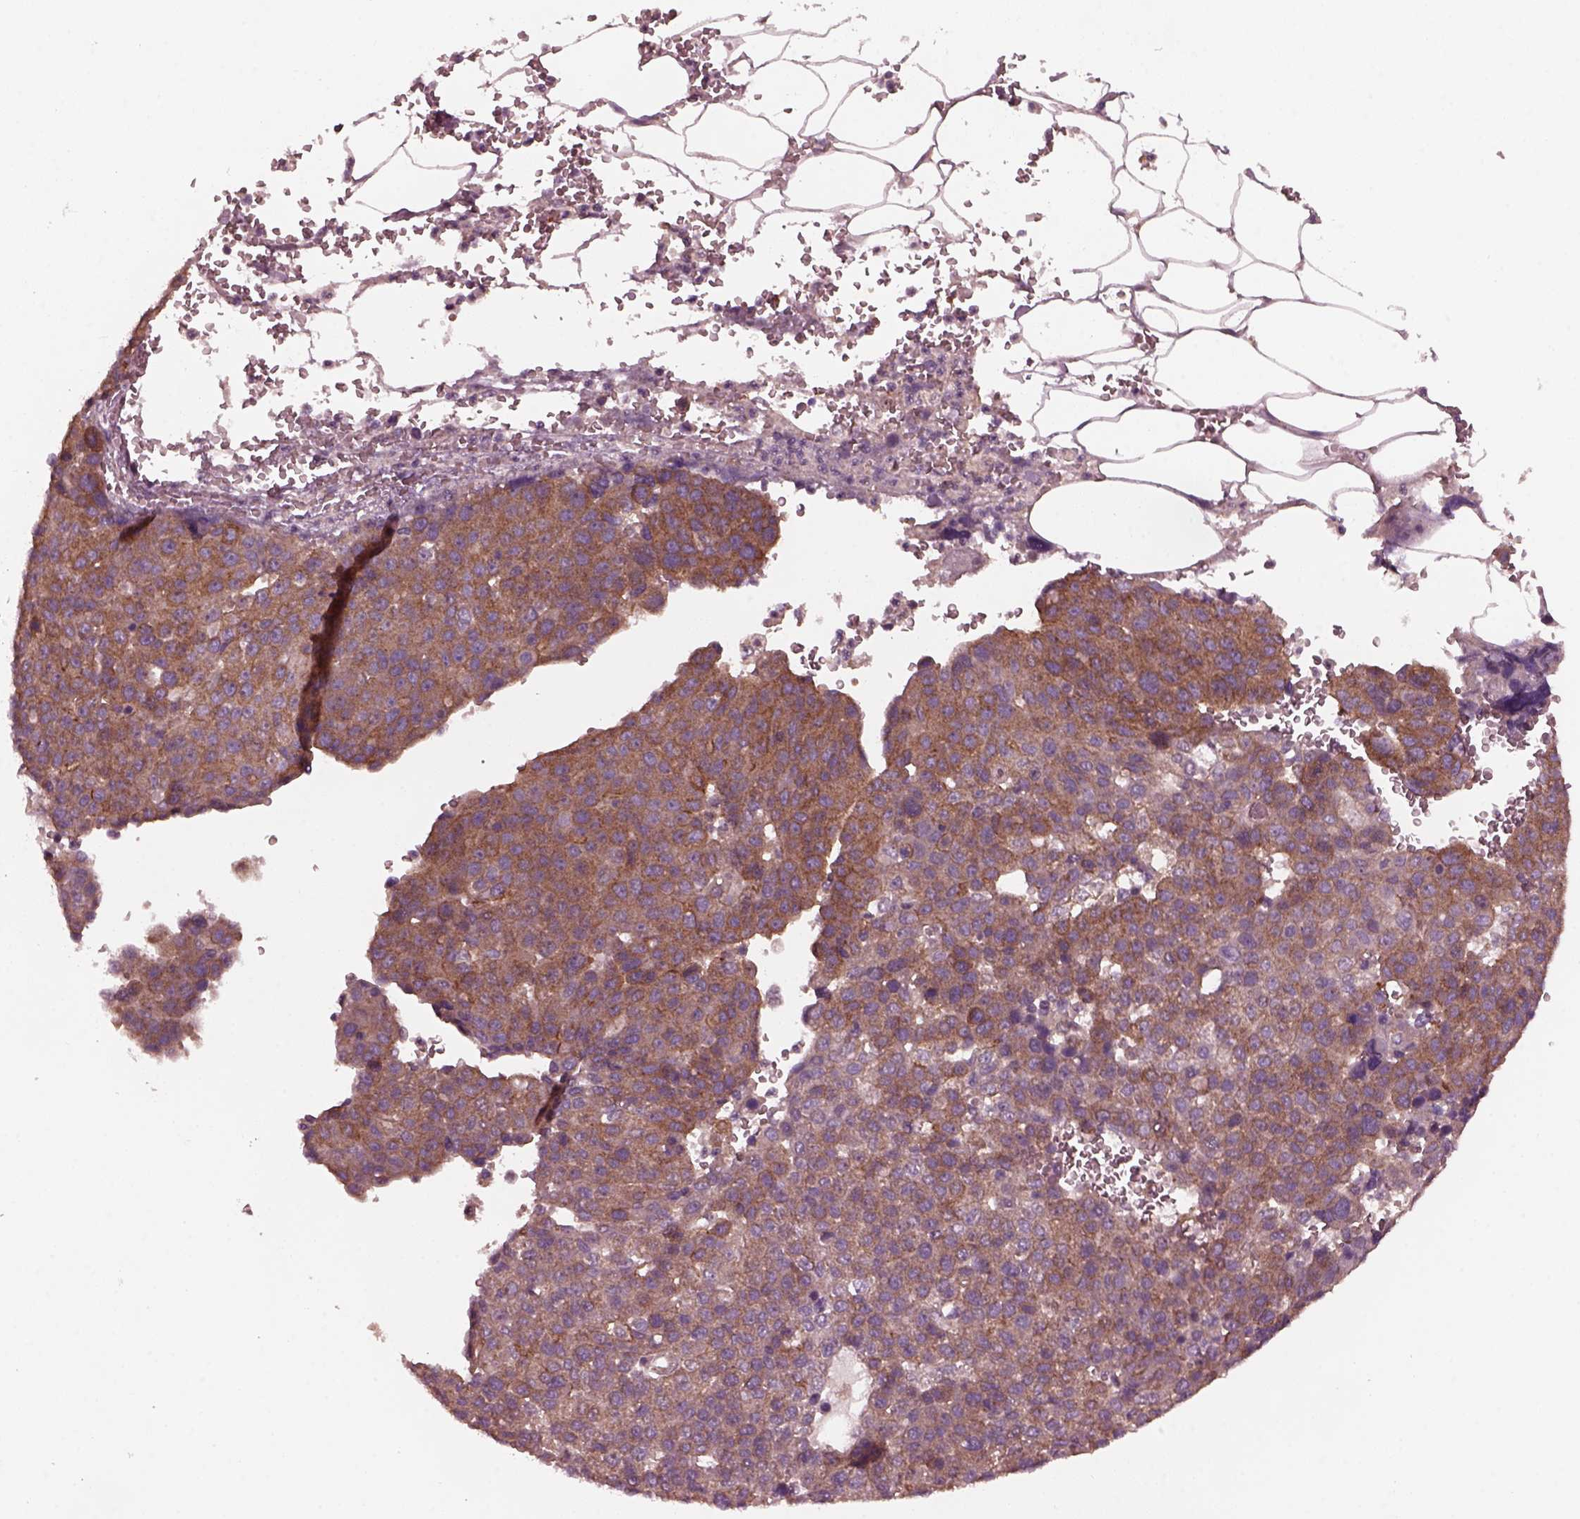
{"staining": {"intensity": "moderate", "quantity": ">75%", "location": "cytoplasmic/membranous"}, "tissue": "pancreatic cancer", "cell_type": "Tumor cells", "image_type": "cancer", "snomed": [{"axis": "morphology", "description": "Adenocarcinoma, NOS"}, {"axis": "topography", "description": "Pancreas"}], "caption": "Approximately >75% of tumor cells in human adenocarcinoma (pancreatic) demonstrate moderate cytoplasmic/membranous protein staining as visualized by brown immunohistochemical staining.", "gene": "TUBG1", "patient": {"sex": "female", "age": 61}}